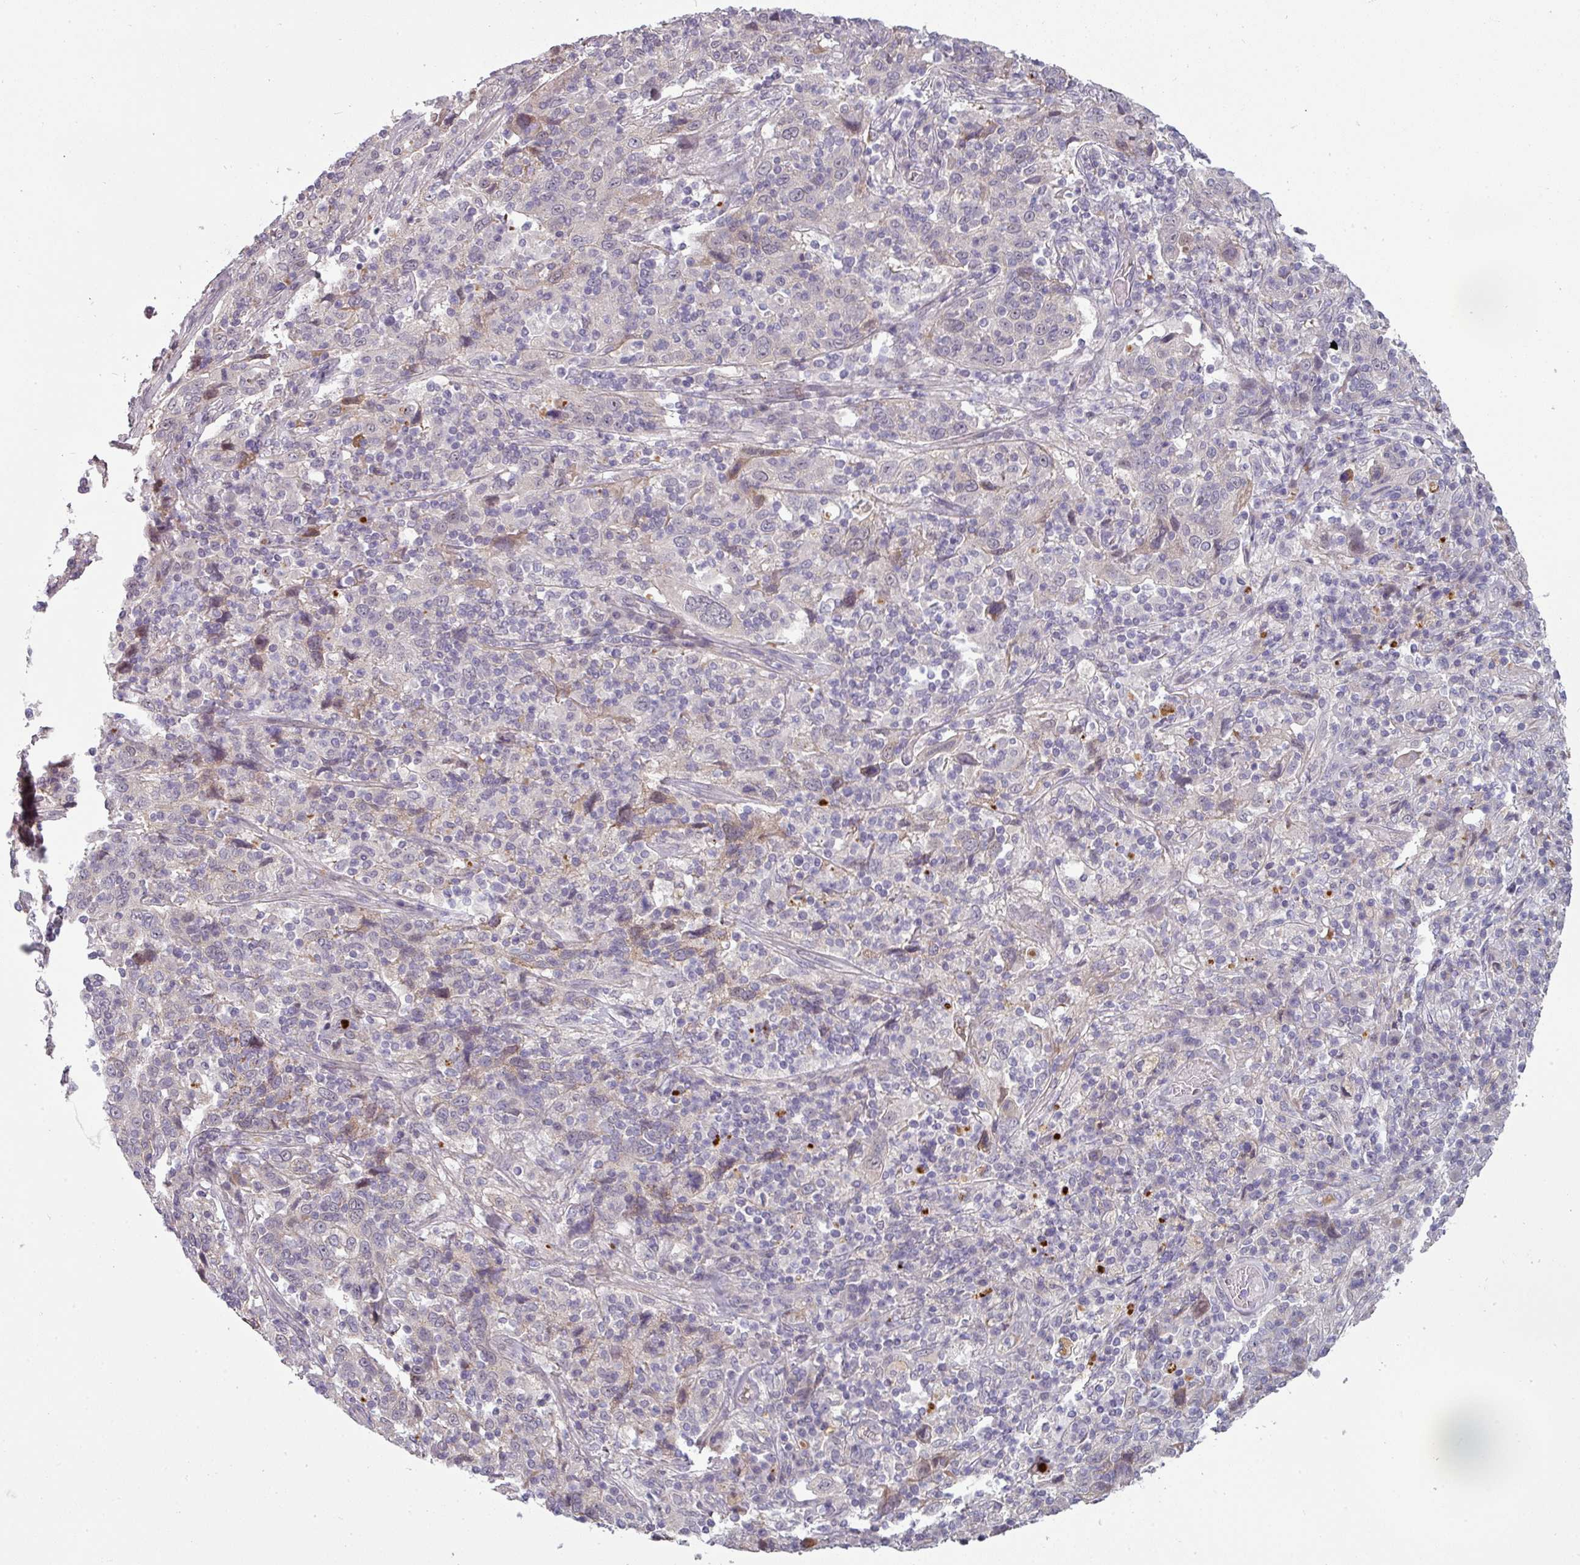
{"staining": {"intensity": "weak", "quantity": "<25%", "location": "cytoplasmic/membranous"}, "tissue": "cervical cancer", "cell_type": "Tumor cells", "image_type": "cancer", "snomed": [{"axis": "morphology", "description": "Squamous cell carcinoma, NOS"}, {"axis": "topography", "description": "Cervix"}], "caption": "There is no significant positivity in tumor cells of cervical cancer.", "gene": "C2orf16", "patient": {"sex": "female", "age": 46}}